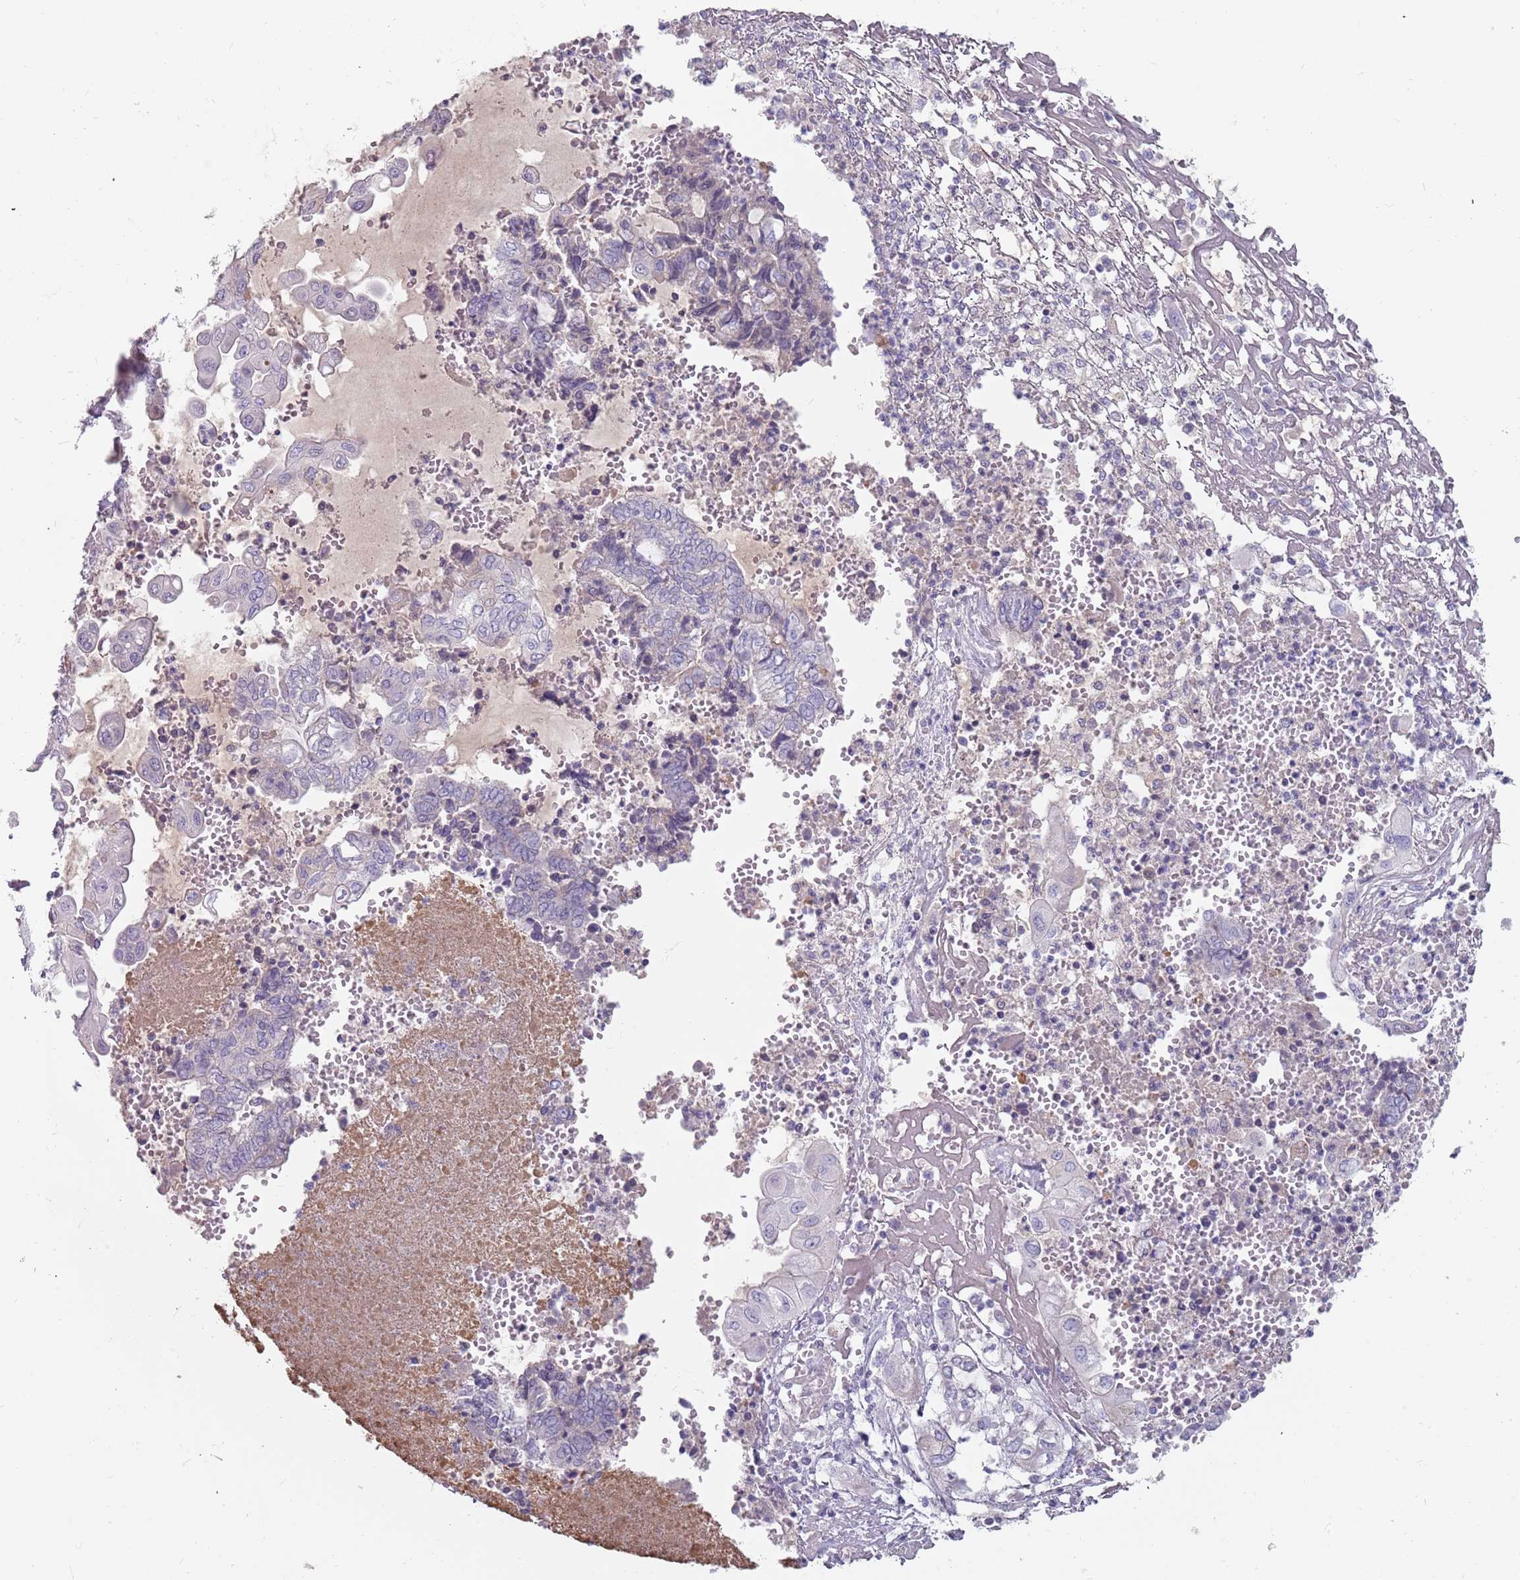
{"staining": {"intensity": "negative", "quantity": "none", "location": "none"}, "tissue": "endometrial cancer", "cell_type": "Tumor cells", "image_type": "cancer", "snomed": [{"axis": "morphology", "description": "Adenocarcinoma, NOS"}, {"axis": "topography", "description": "Uterus"}, {"axis": "topography", "description": "Endometrium"}], "caption": "The micrograph reveals no staining of tumor cells in endometrial cancer (adenocarcinoma).", "gene": "DDX4", "patient": {"sex": "female", "age": 70}}